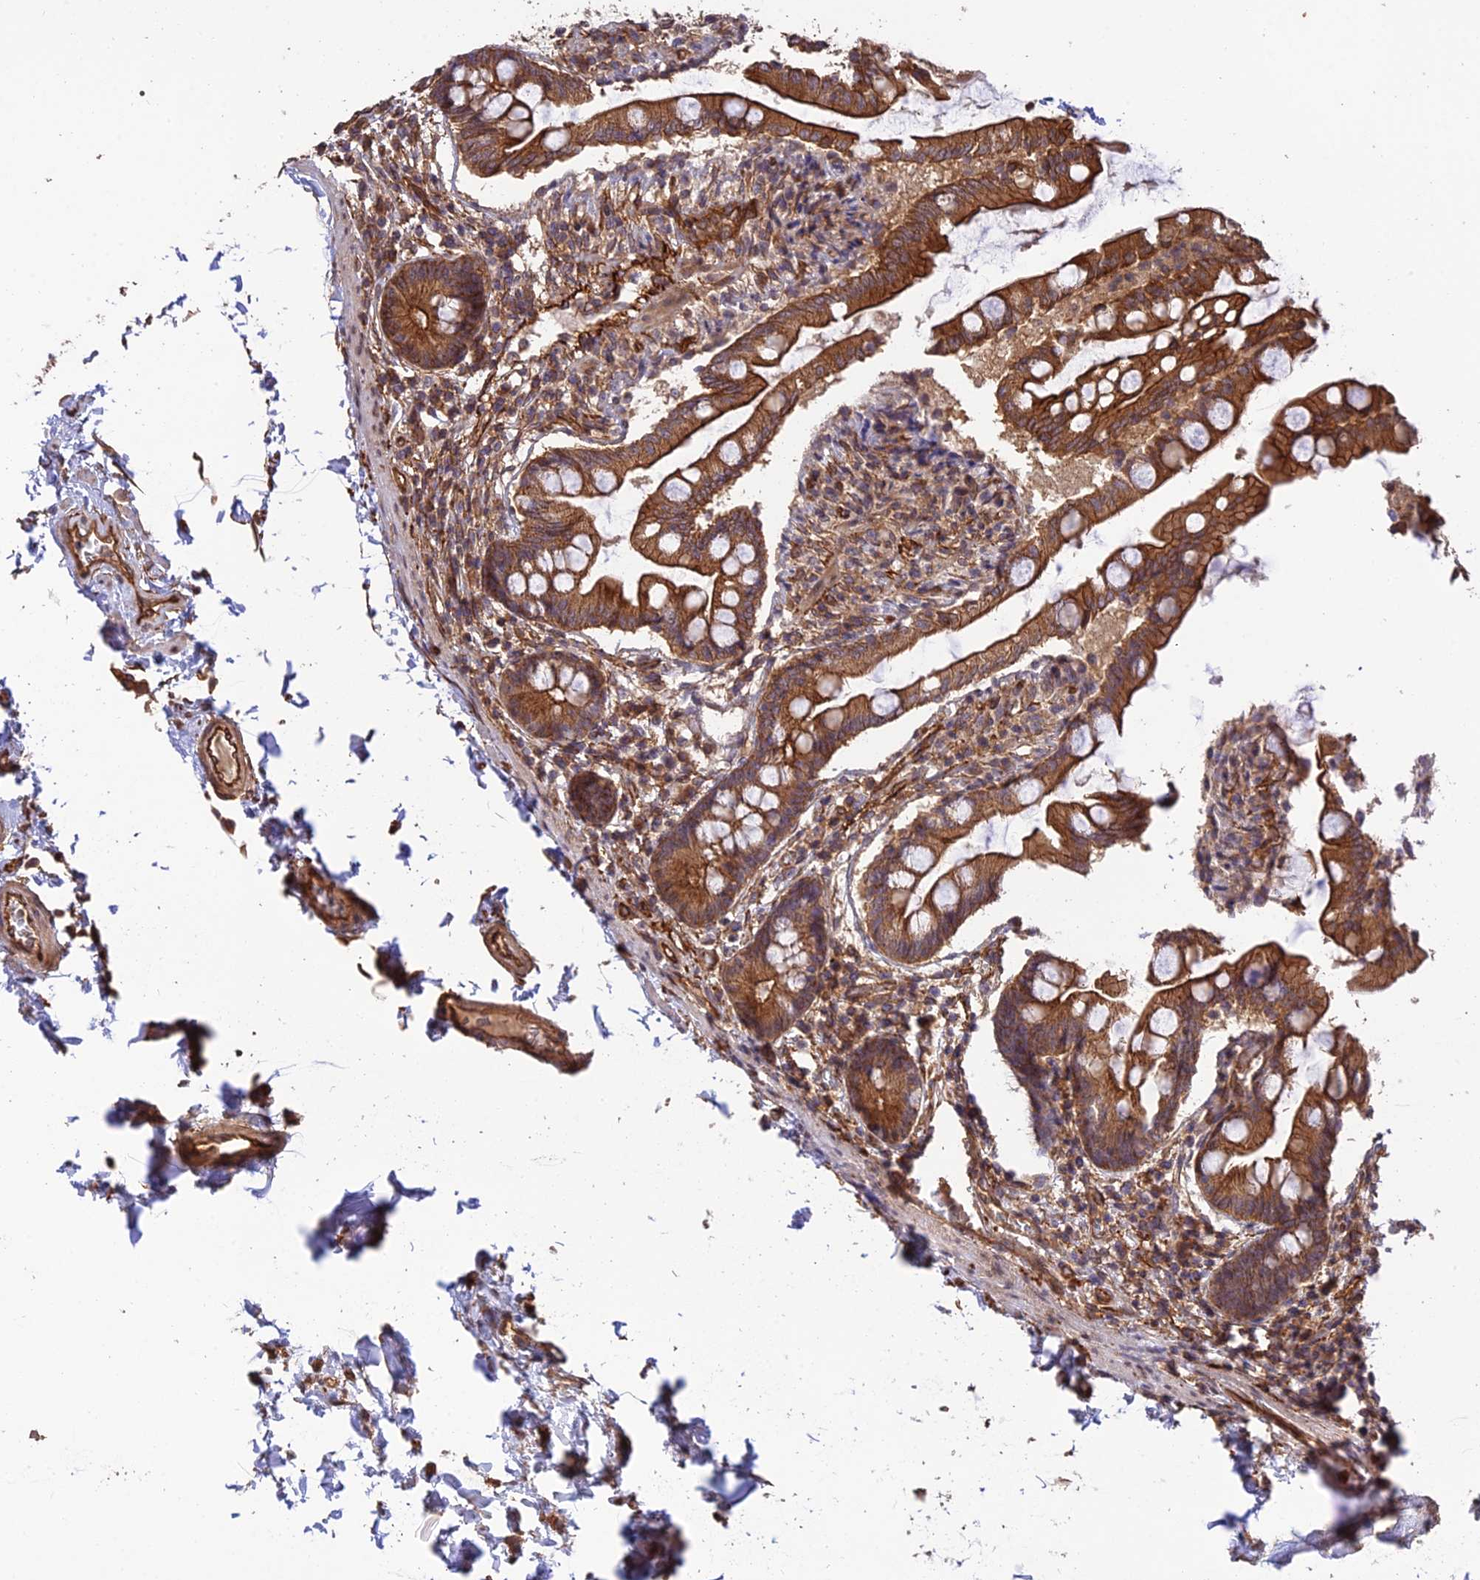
{"staining": {"intensity": "strong", "quantity": ">75%", "location": "cytoplasmic/membranous"}, "tissue": "small intestine", "cell_type": "Glandular cells", "image_type": "normal", "snomed": [{"axis": "morphology", "description": "Normal tissue, NOS"}, {"axis": "topography", "description": "Small intestine"}], "caption": "This is an image of IHC staining of normal small intestine, which shows strong staining in the cytoplasmic/membranous of glandular cells.", "gene": "HOMER2", "patient": {"sex": "female", "age": 56}}